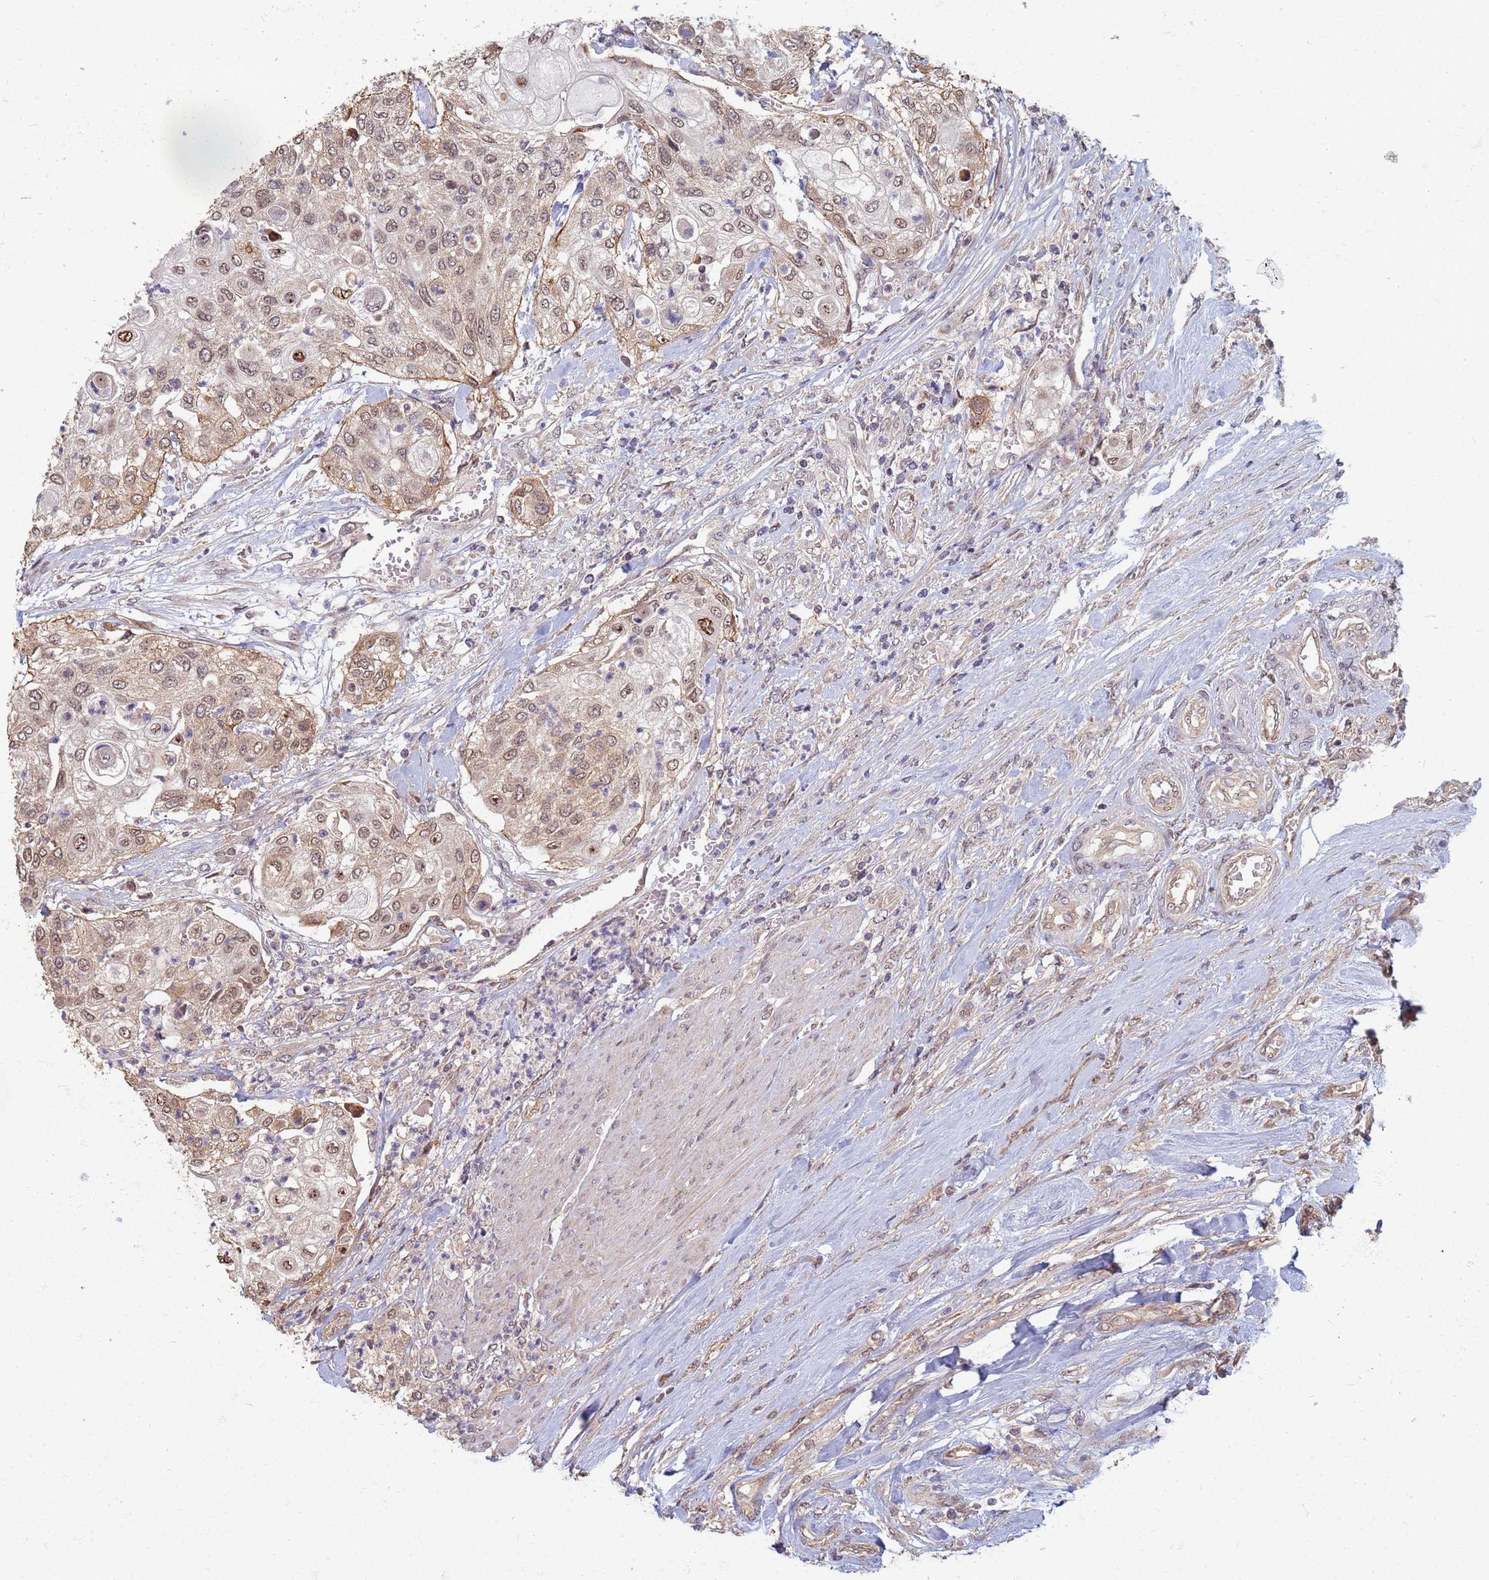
{"staining": {"intensity": "weak", "quantity": ">75%", "location": "cytoplasmic/membranous,nuclear"}, "tissue": "urothelial cancer", "cell_type": "Tumor cells", "image_type": "cancer", "snomed": [{"axis": "morphology", "description": "Urothelial carcinoma, High grade"}, {"axis": "topography", "description": "Urinary bladder"}], "caption": "This micrograph displays immunohistochemistry (IHC) staining of human urothelial carcinoma (high-grade), with low weak cytoplasmic/membranous and nuclear staining in approximately >75% of tumor cells.", "gene": "ITGB4", "patient": {"sex": "female", "age": 79}}